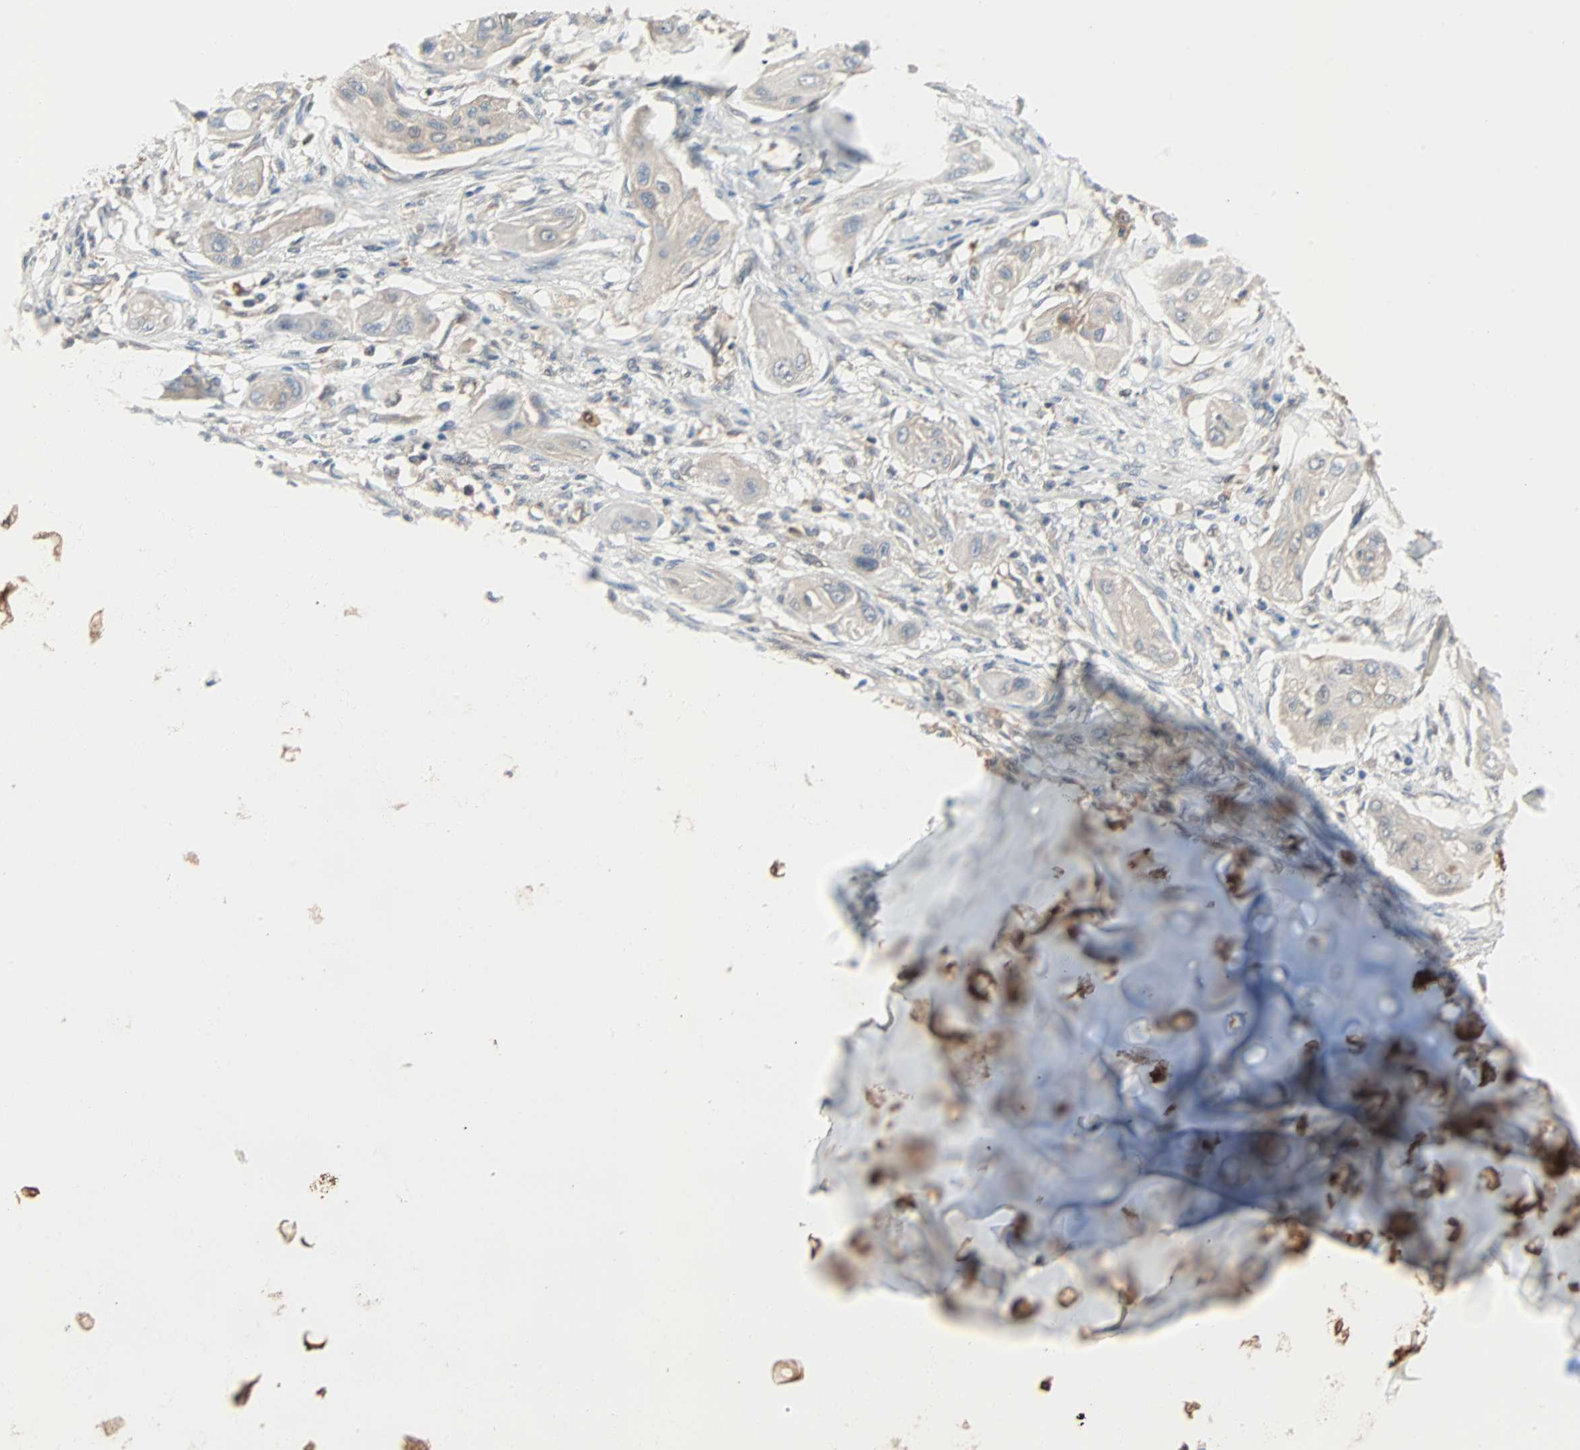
{"staining": {"intensity": "negative", "quantity": "none", "location": "none"}, "tissue": "lung cancer", "cell_type": "Tumor cells", "image_type": "cancer", "snomed": [{"axis": "morphology", "description": "Squamous cell carcinoma, NOS"}, {"axis": "topography", "description": "Lung"}], "caption": "The photomicrograph exhibits no staining of tumor cells in squamous cell carcinoma (lung). (DAB IHC visualized using brightfield microscopy, high magnification).", "gene": "PRDX1", "patient": {"sex": "female", "age": 47}}